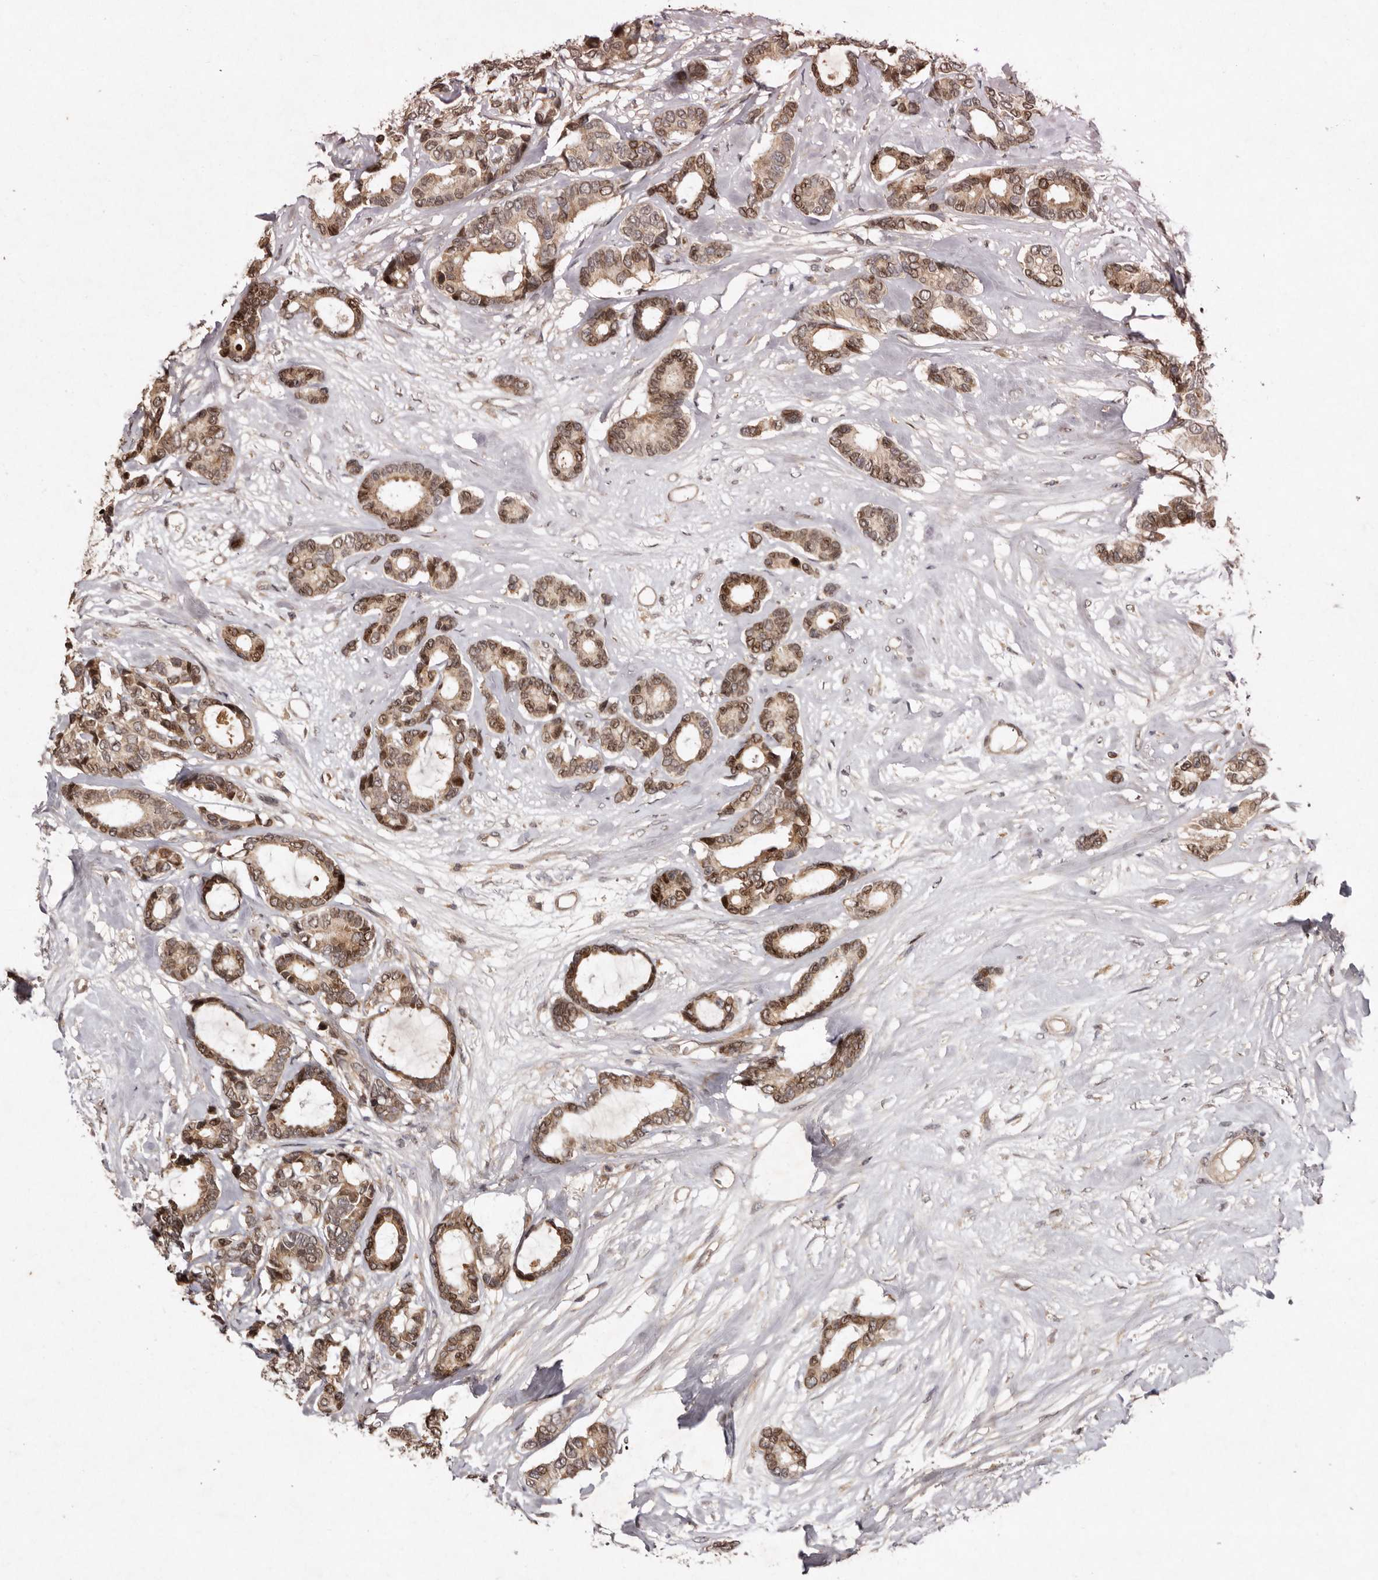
{"staining": {"intensity": "moderate", "quantity": ">75%", "location": "cytoplasmic/membranous,nuclear"}, "tissue": "breast cancer", "cell_type": "Tumor cells", "image_type": "cancer", "snomed": [{"axis": "morphology", "description": "Duct carcinoma"}, {"axis": "topography", "description": "Breast"}], "caption": "This photomicrograph exhibits breast cancer stained with immunohistochemistry to label a protein in brown. The cytoplasmic/membranous and nuclear of tumor cells show moderate positivity for the protein. Nuclei are counter-stained blue.", "gene": "ABL1", "patient": {"sex": "female", "age": 87}}